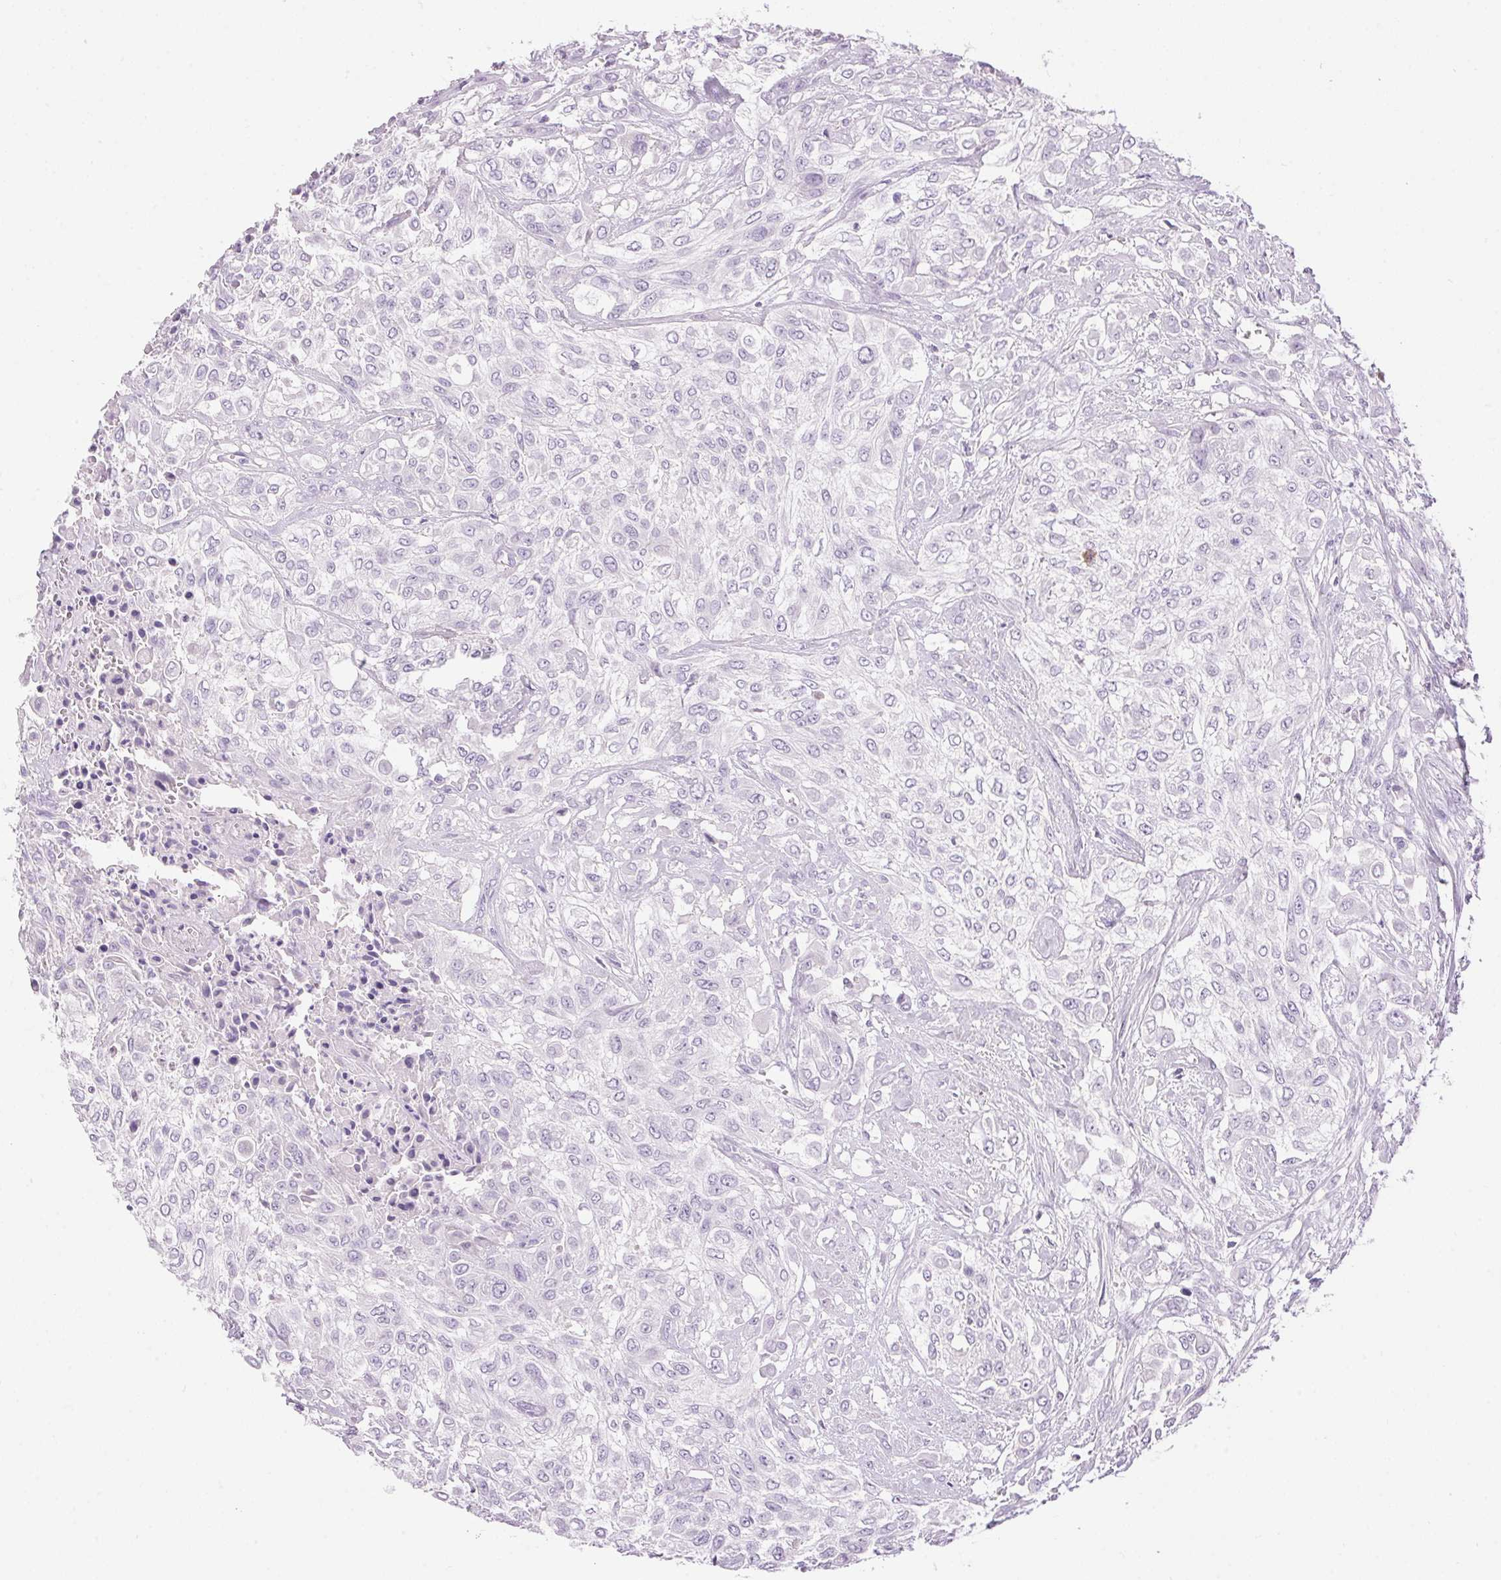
{"staining": {"intensity": "negative", "quantity": "none", "location": "none"}, "tissue": "urothelial cancer", "cell_type": "Tumor cells", "image_type": "cancer", "snomed": [{"axis": "morphology", "description": "Urothelial carcinoma, High grade"}, {"axis": "topography", "description": "Urinary bladder"}], "caption": "DAB (3,3'-diaminobenzidine) immunohistochemical staining of urothelial carcinoma (high-grade) reveals no significant positivity in tumor cells.", "gene": "PNLIPRP3", "patient": {"sex": "male", "age": 57}}